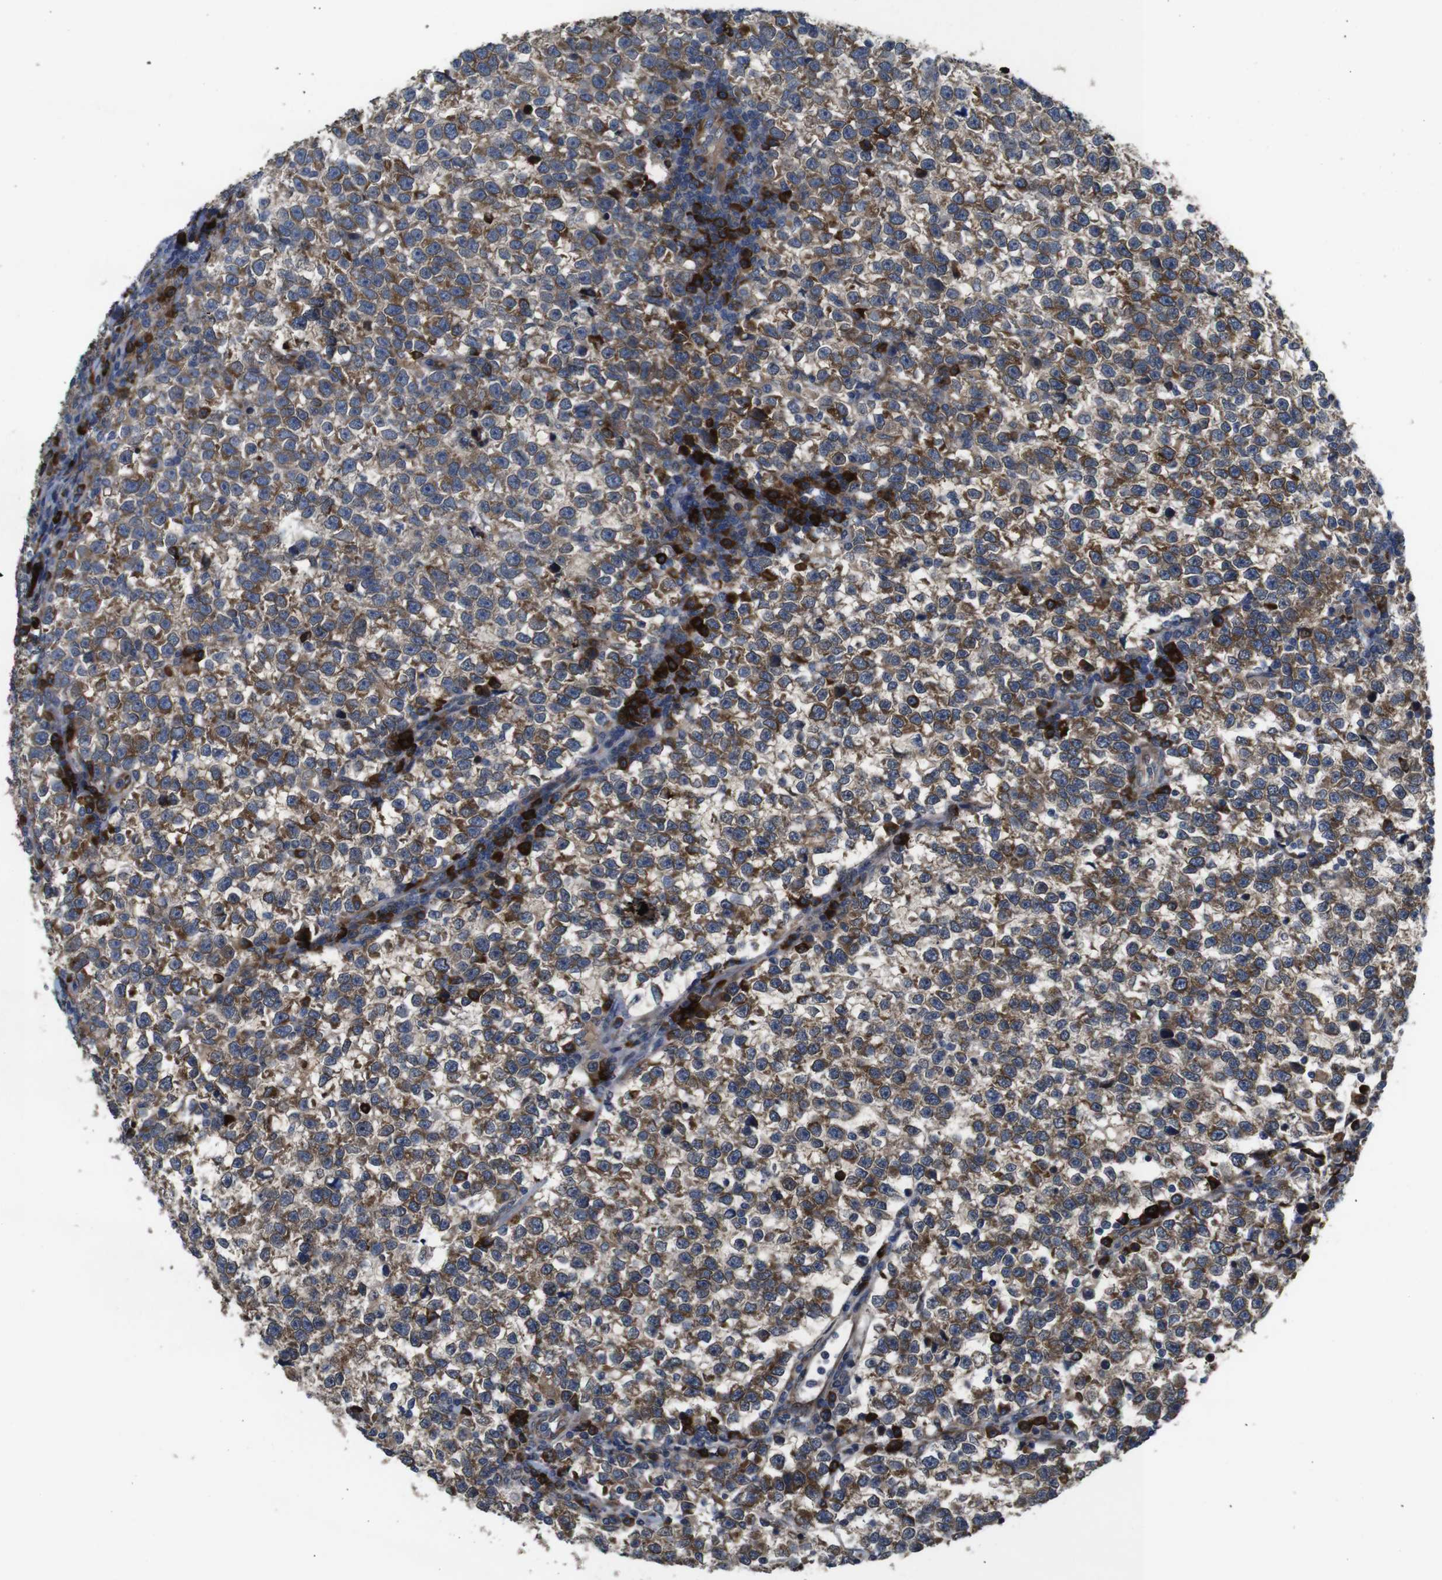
{"staining": {"intensity": "moderate", "quantity": ">75%", "location": "cytoplasmic/membranous"}, "tissue": "testis cancer", "cell_type": "Tumor cells", "image_type": "cancer", "snomed": [{"axis": "morphology", "description": "Normal tissue, NOS"}, {"axis": "morphology", "description": "Seminoma, NOS"}, {"axis": "topography", "description": "Testis"}], "caption": "Testis cancer stained for a protein (brown) reveals moderate cytoplasmic/membranous positive staining in approximately >75% of tumor cells.", "gene": "UBE2G2", "patient": {"sex": "male", "age": 43}}